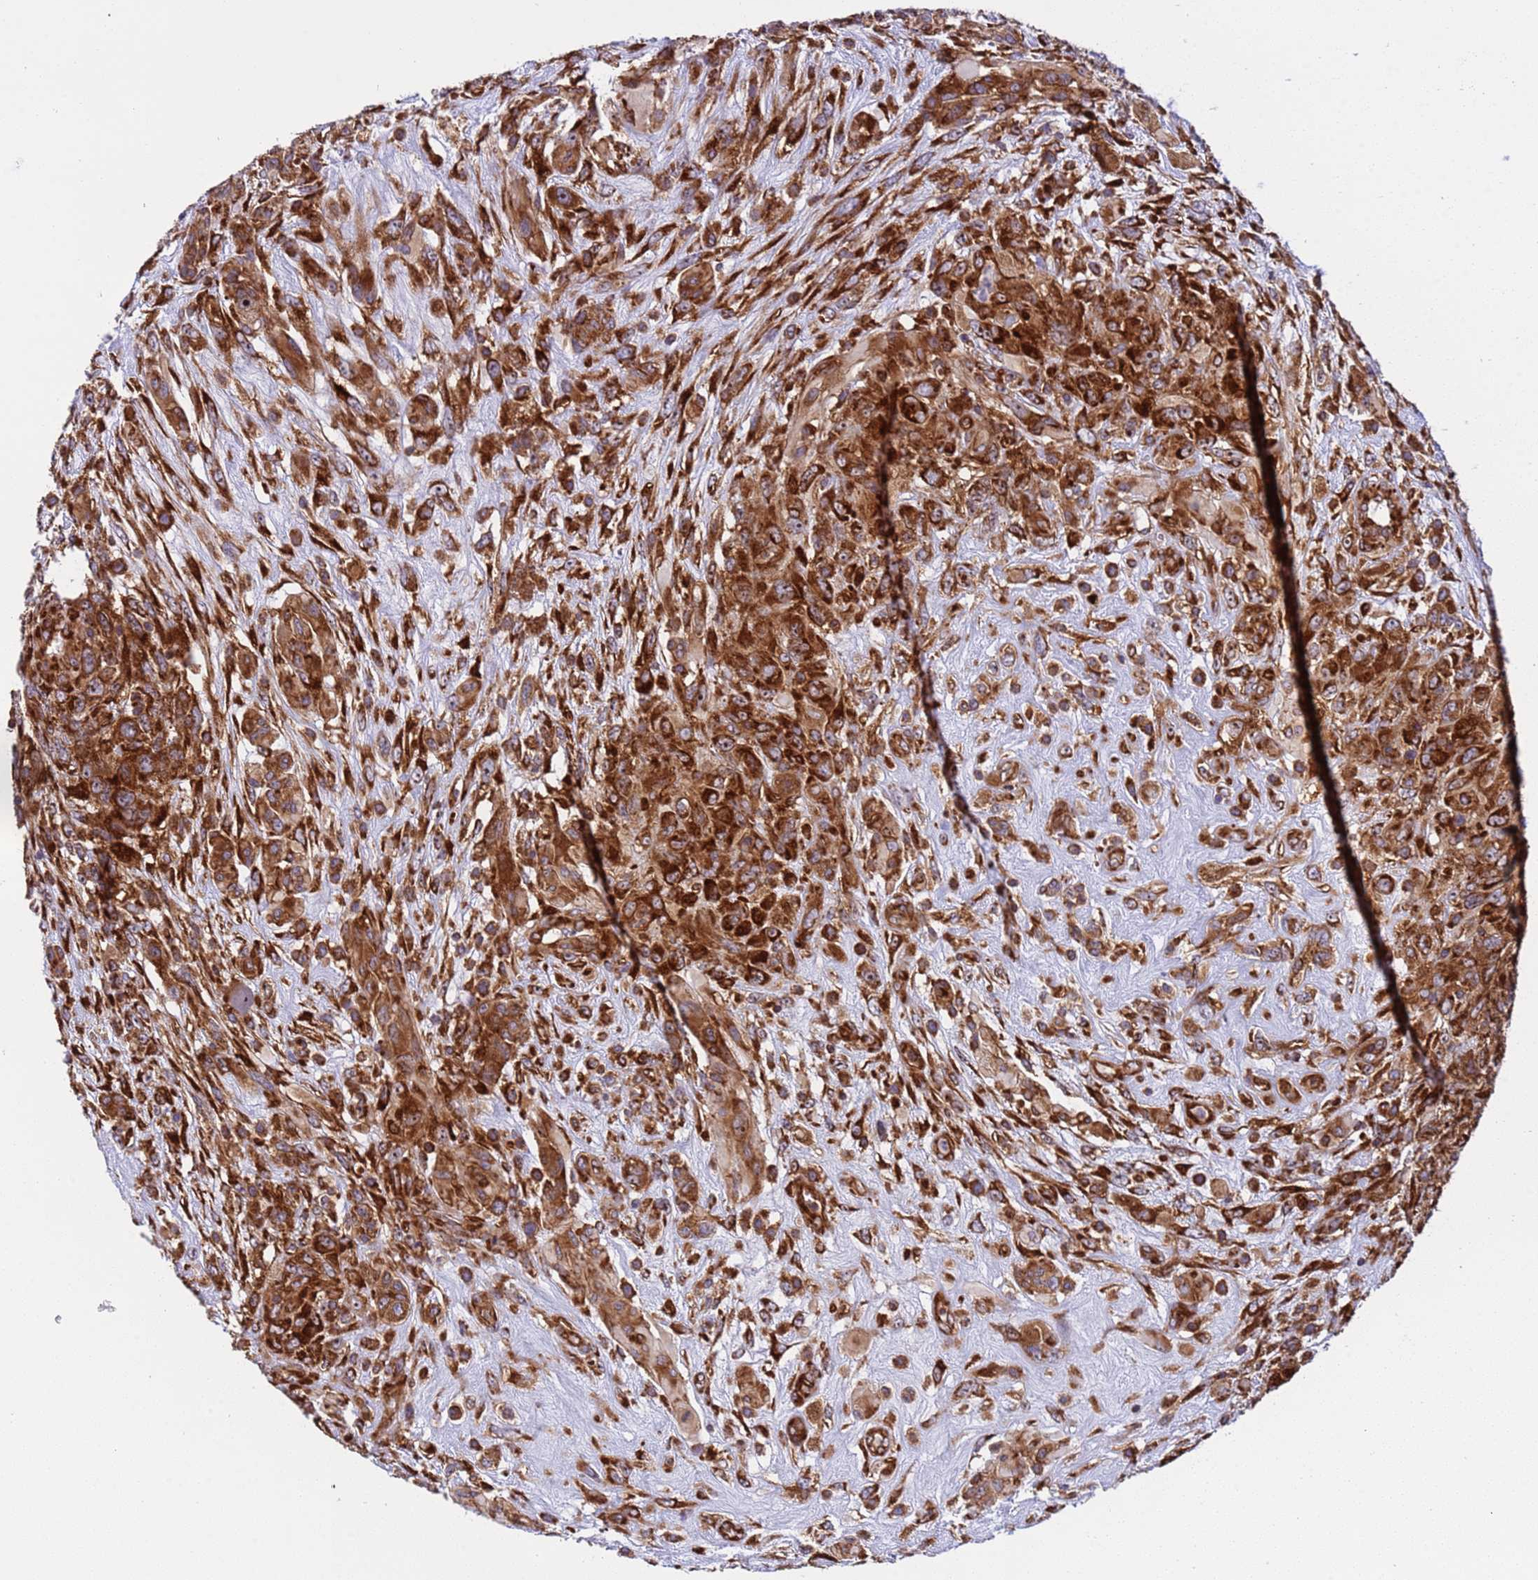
{"staining": {"intensity": "strong", "quantity": ">75%", "location": "cytoplasmic/membranous"}, "tissue": "glioma", "cell_type": "Tumor cells", "image_type": "cancer", "snomed": [{"axis": "morphology", "description": "Glioma, malignant, High grade"}, {"axis": "topography", "description": "Brain"}], "caption": "About >75% of tumor cells in glioma display strong cytoplasmic/membranous protein positivity as visualized by brown immunohistochemical staining.", "gene": "RPL36", "patient": {"sex": "male", "age": 61}}